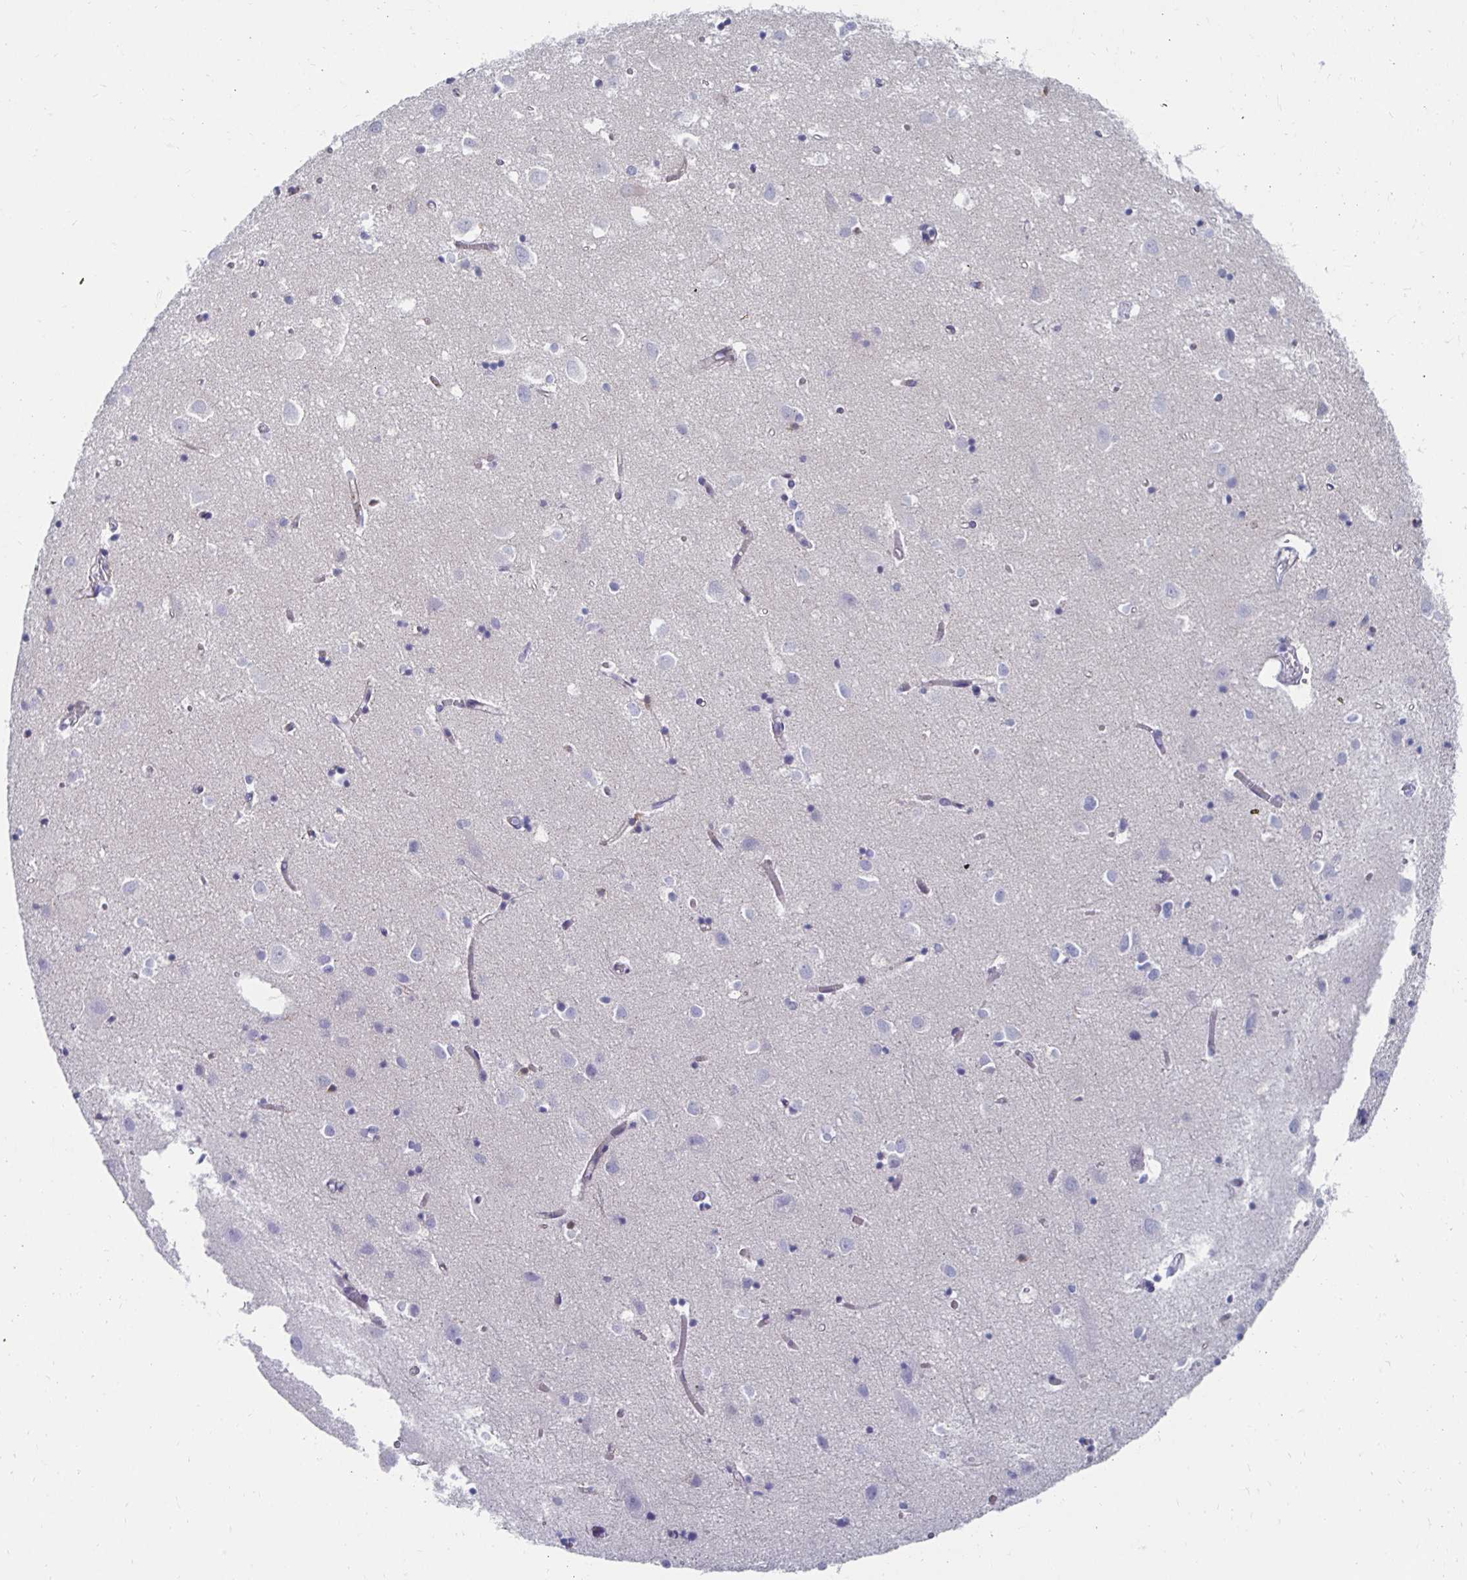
{"staining": {"intensity": "negative", "quantity": "none", "location": "none"}, "tissue": "cerebral cortex", "cell_type": "Endothelial cells", "image_type": "normal", "snomed": [{"axis": "morphology", "description": "Normal tissue, NOS"}, {"axis": "topography", "description": "Cerebral cortex"}], "caption": "IHC micrograph of normal cerebral cortex: human cerebral cortex stained with DAB shows no significant protein staining in endothelial cells.", "gene": "NOCT", "patient": {"sex": "male", "age": 70}}